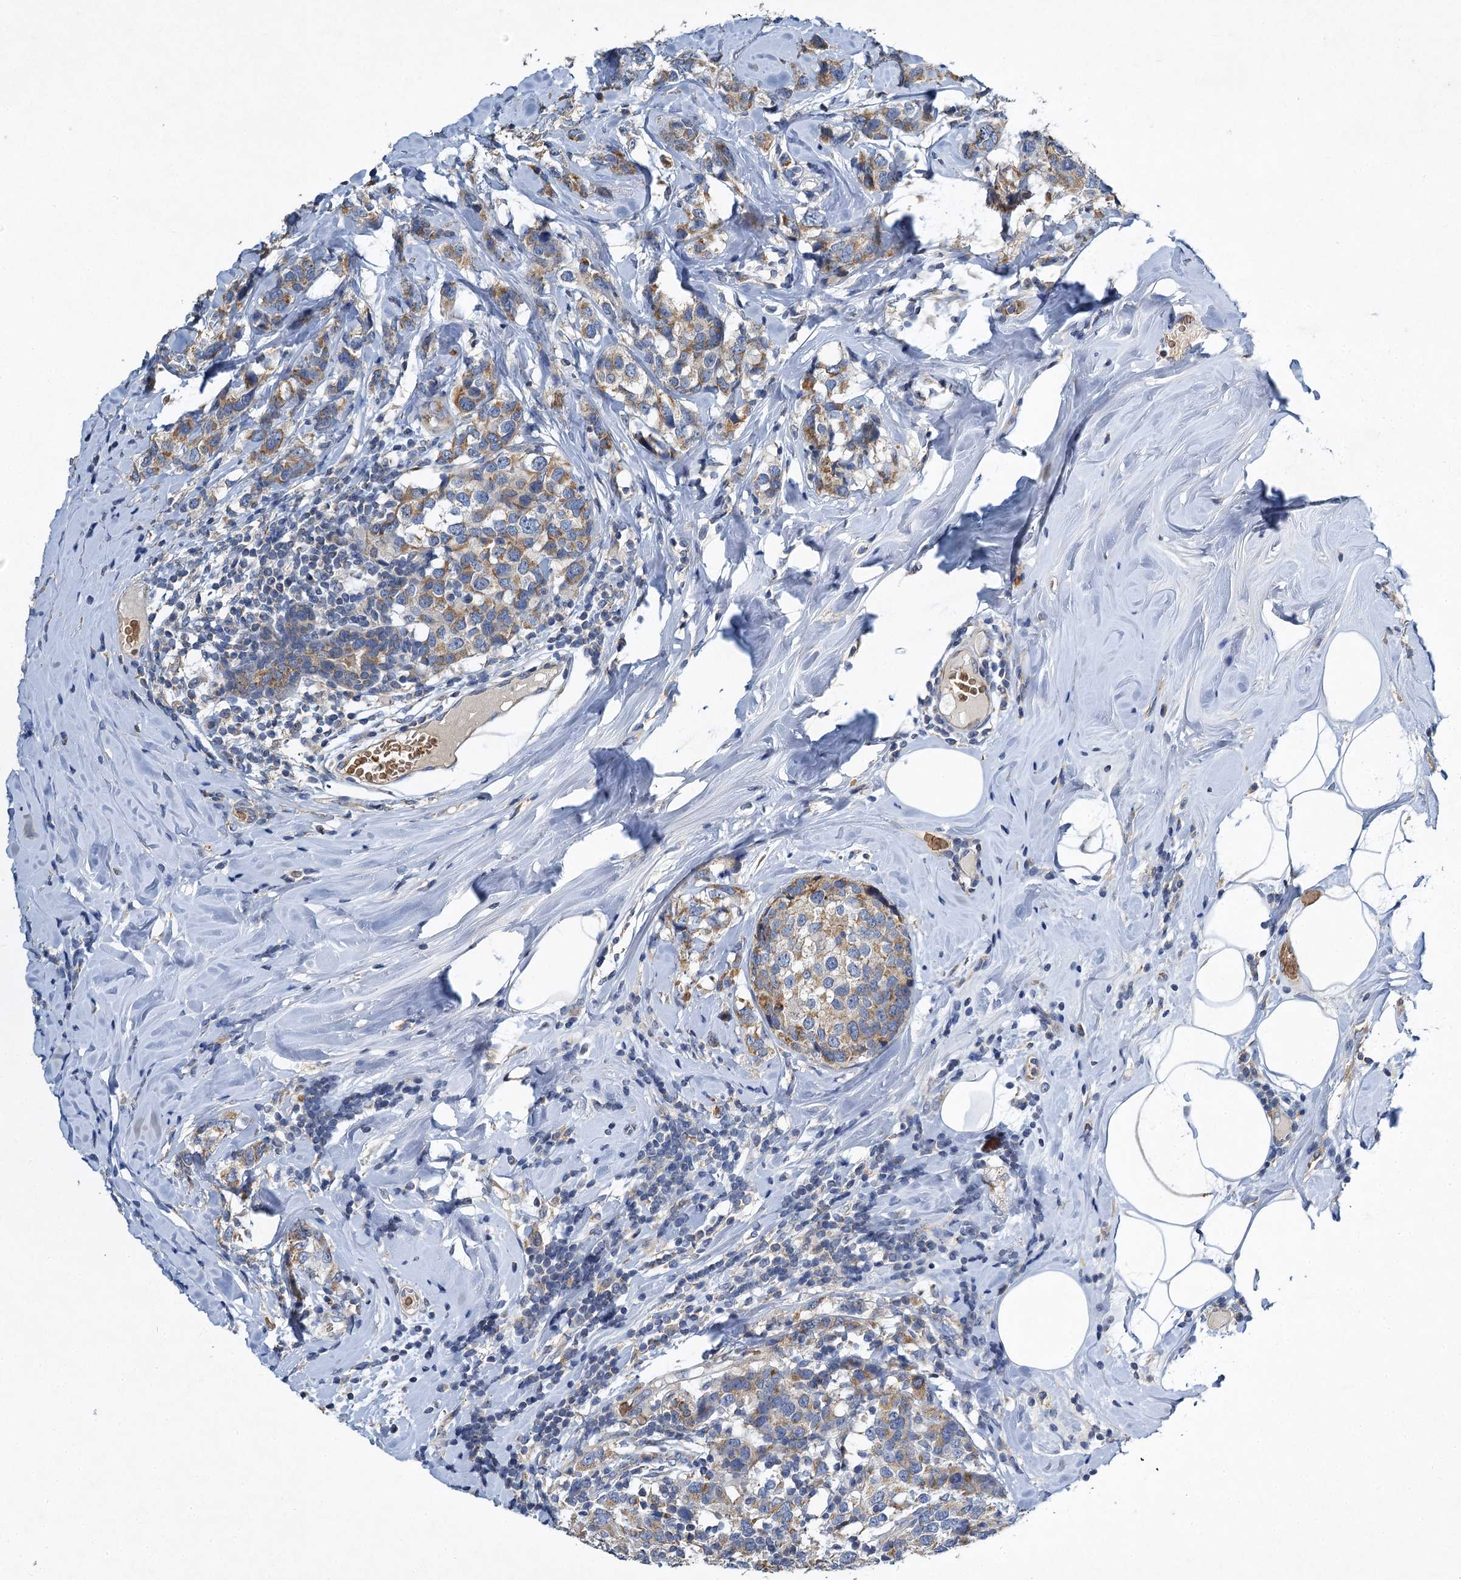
{"staining": {"intensity": "moderate", "quantity": ">75%", "location": "cytoplasmic/membranous"}, "tissue": "breast cancer", "cell_type": "Tumor cells", "image_type": "cancer", "snomed": [{"axis": "morphology", "description": "Lobular carcinoma"}, {"axis": "topography", "description": "Breast"}], "caption": "Breast lobular carcinoma stained with DAB (3,3'-diaminobenzidine) immunohistochemistry (IHC) reveals medium levels of moderate cytoplasmic/membranous expression in about >75% of tumor cells.", "gene": "BCS1L", "patient": {"sex": "female", "age": 59}}